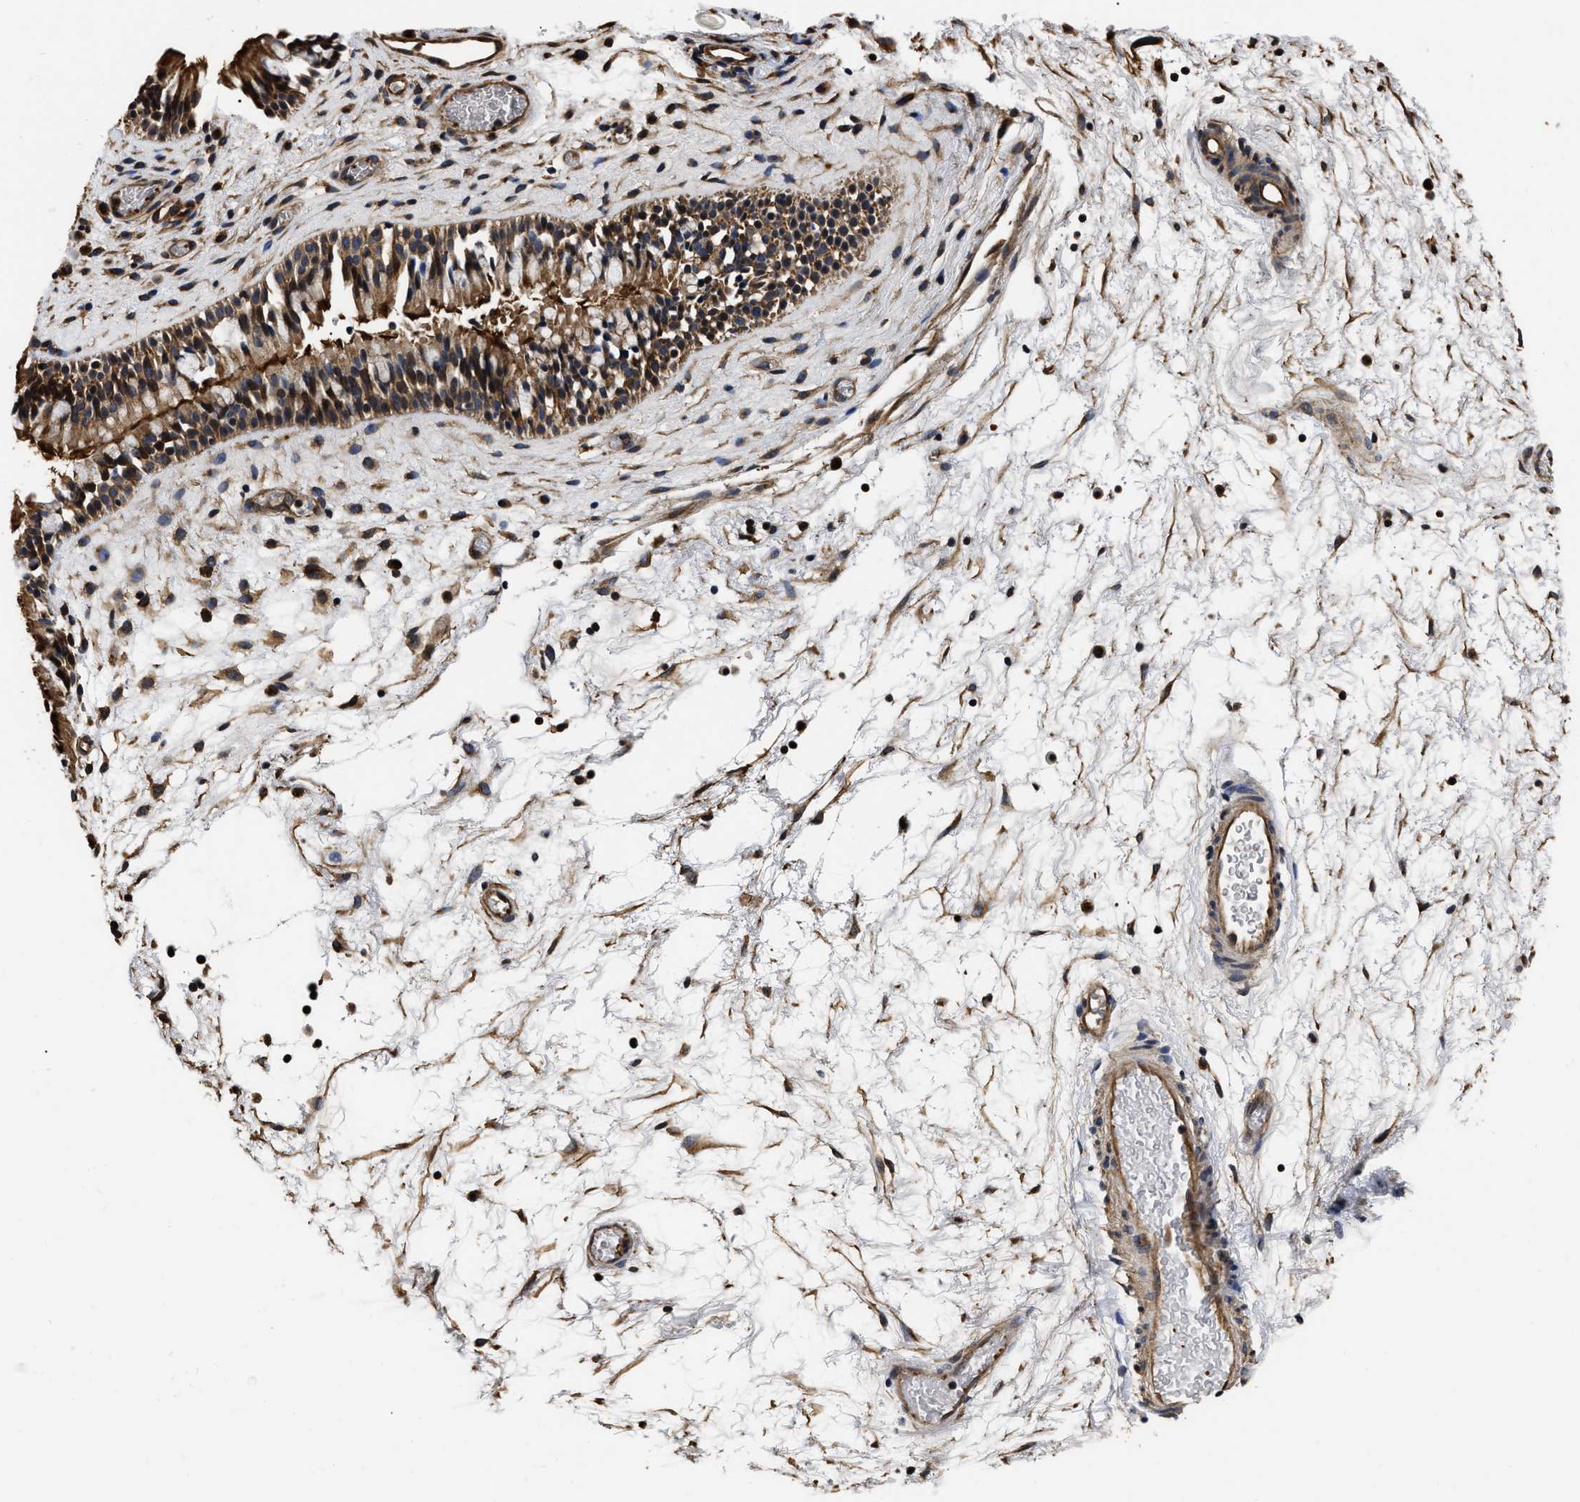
{"staining": {"intensity": "moderate", "quantity": ">75%", "location": "cytoplasmic/membranous"}, "tissue": "nasopharynx", "cell_type": "Respiratory epithelial cells", "image_type": "normal", "snomed": [{"axis": "morphology", "description": "Normal tissue, NOS"}, {"axis": "morphology", "description": "Inflammation, NOS"}, {"axis": "topography", "description": "Nasopharynx"}], "caption": "High-magnification brightfield microscopy of normal nasopharynx stained with DAB (brown) and counterstained with hematoxylin (blue). respiratory epithelial cells exhibit moderate cytoplasmic/membranous positivity is appreciated in about>75% of cells.", "gene": "ABCG8", "patient": {"sex": "male", "age": 48}}